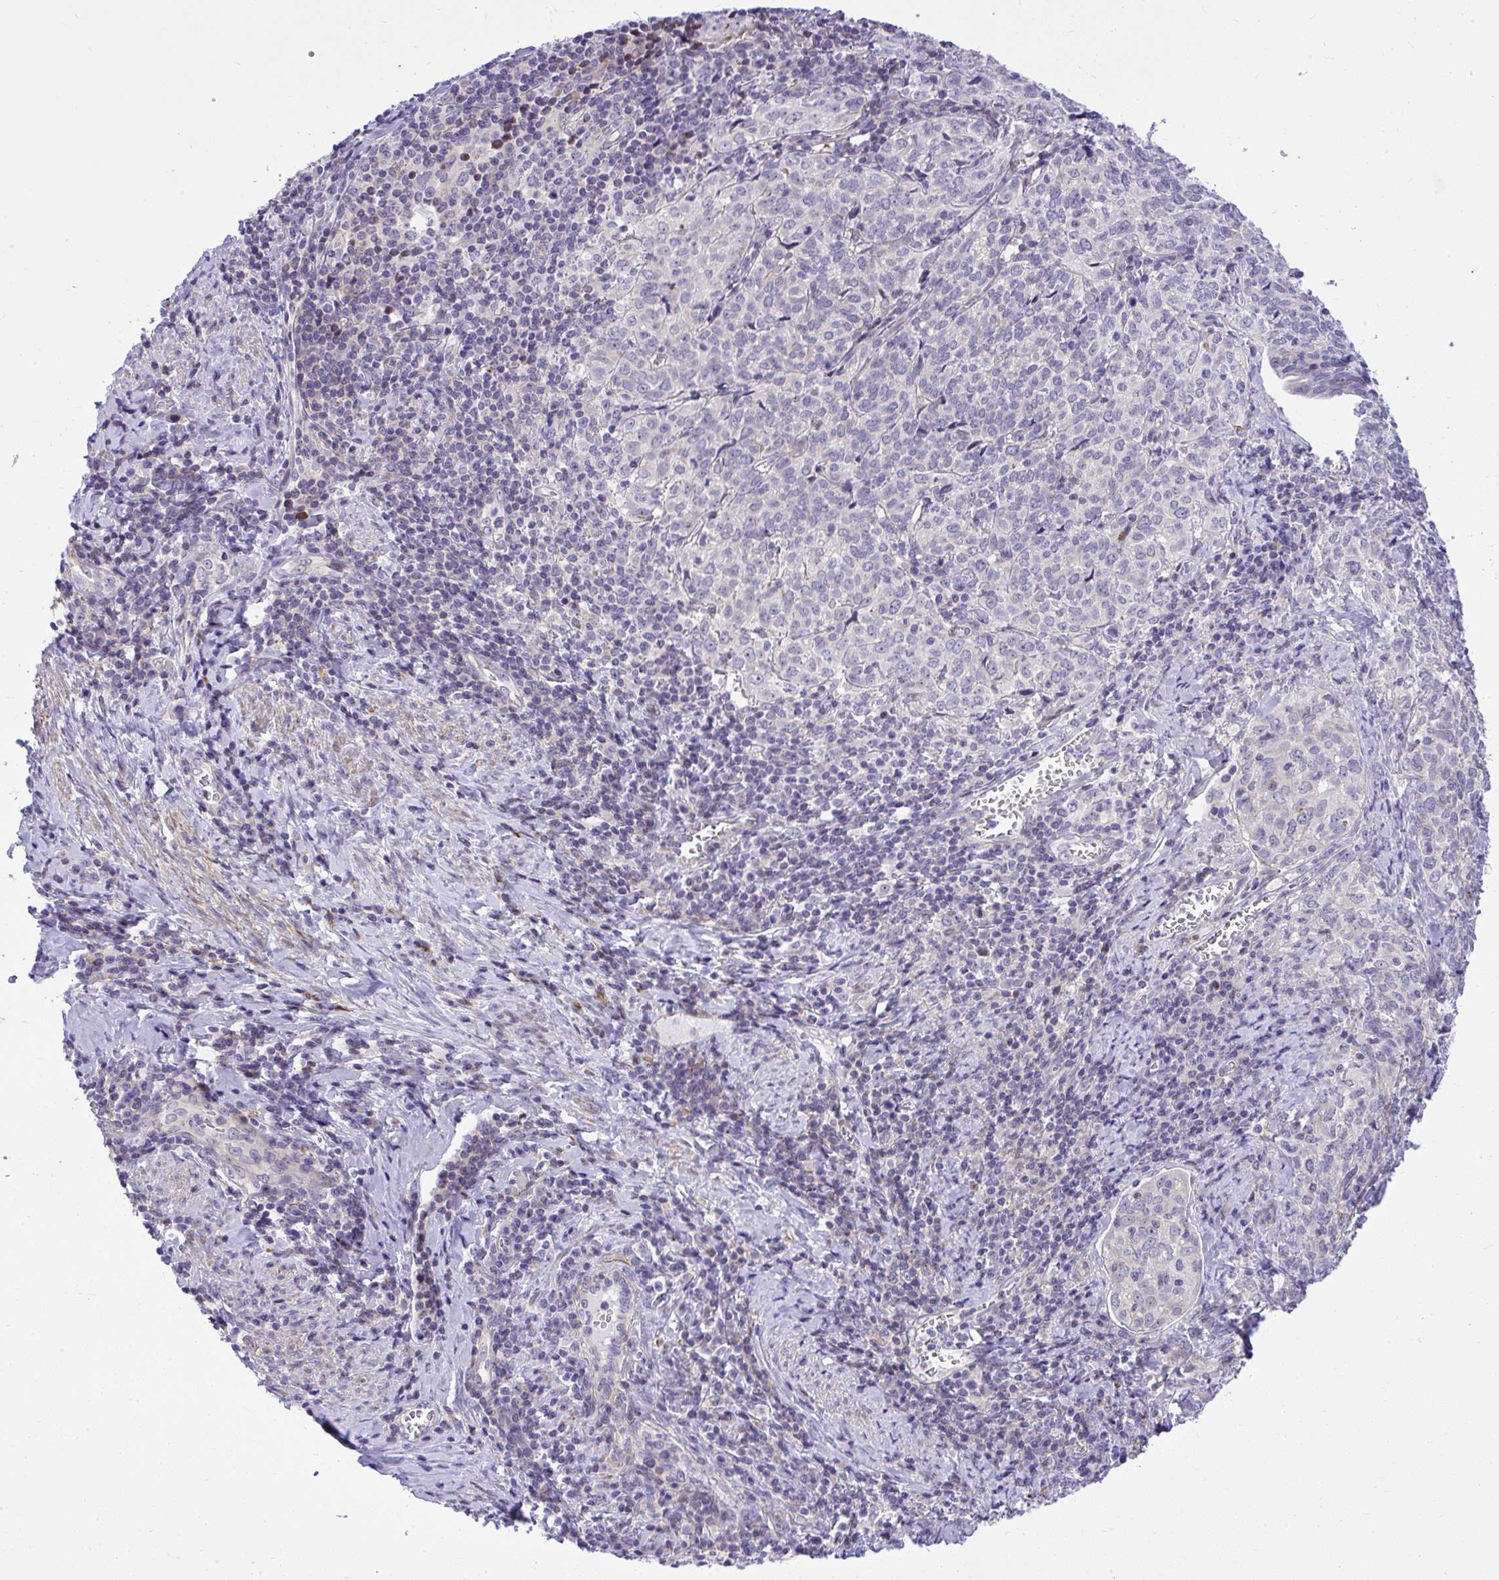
{"staining": {"intensity": "negative", "quantity": "none", "location": "none"}, "tissue": "cervical cancer", "cell_type": "Tumor cells", "image_type": "cancer", "snomed": [{"axis": "morphology", "description": "Normal tissue, NOS"}, {"axis": "morphology", "description": "Squamous cell carcinoma, NOS"}, {"axis": "topography", "description": "Vagina"}, {"axis": "topography", "description": "Cervix"}], "caption": "A high-resolution image shows immunohistochemistry staining of cervical squamous cell carcinoma, which shows no significant expression in tumor cells. (DAB (3,3'-diaminobenzidine) immunohistochemistry visualized using brightfield microscopy, high magnification).", "gene": "GRK4", "patient": {"sex": "female", "age": 45}}